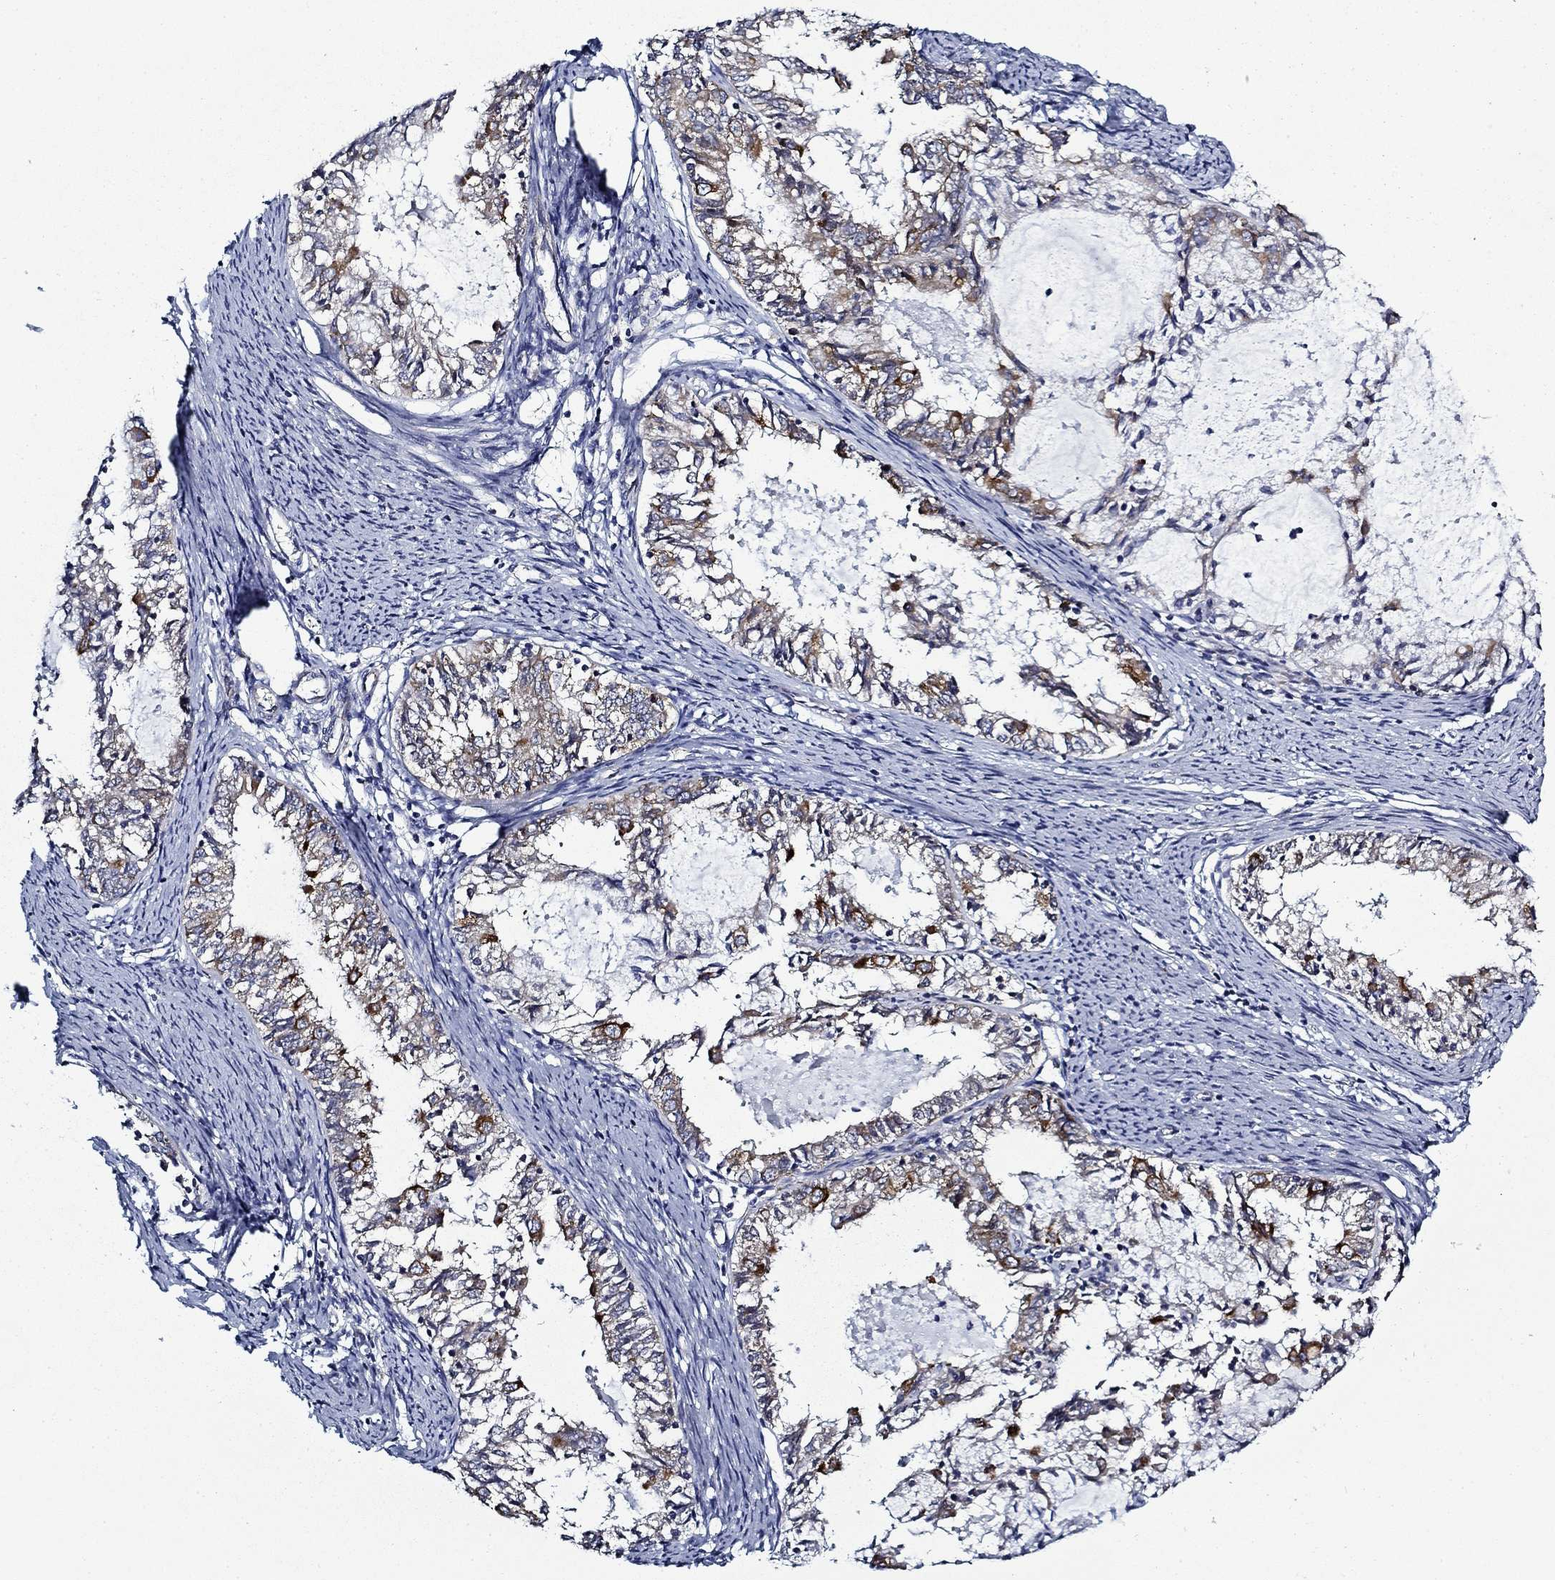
{"staining": {"intensity": "moderate", "quantity": "<25%", "location": "cytoplasmic/membranous"}, "tissue": "endometrial cancer", "cell_type": "Tumor cells", "image_type": "cancer", "snomed": [{"axis": "morphology", "description": "Adenocarcinoma, NOS"}, {"axis": "topography", "description": "Endometrium"}], "caption": "Immunohistochemical staining of endometrial adenocarcinoma displays moderate cytoplasmic/membranous protein staining in approximately <25% of tumor cells.", "gene": "FXR1", "patient": {"sex": "female", "age": 57}}